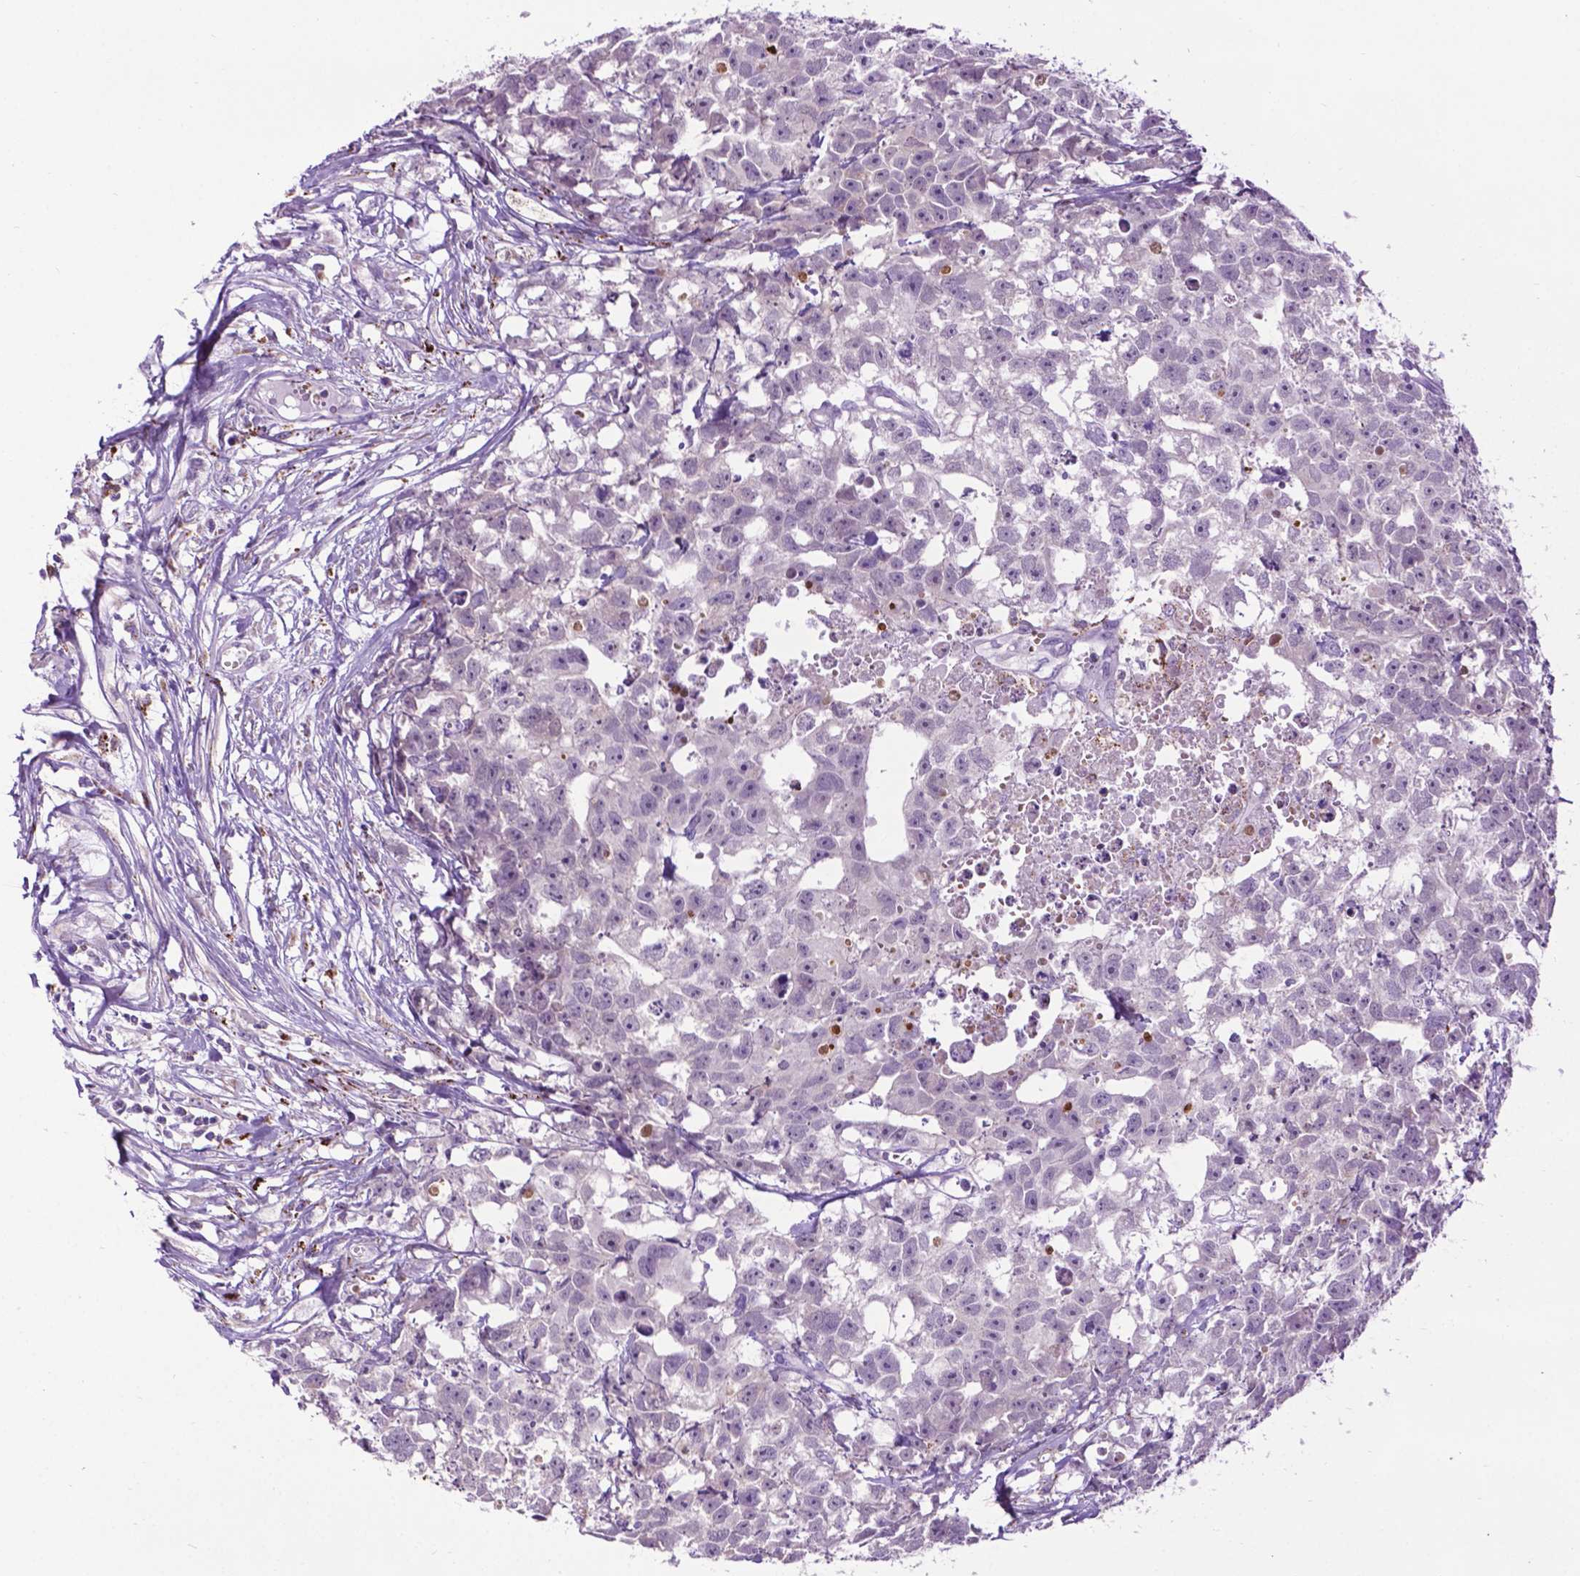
{"staining": {"intensity": "negative", "quantity": "none", "location": "none"}, "tissue": "testis cancer", "cell_type": "Tumor cells", "image_type": "cancer", "snomed": [{"axis": "morphology", "description": "Carcinoma, Embryonal, NOS"}, {"axis": "morphology", "description": "Teratoma, malignant, NOS"}, {"axis": "topography", "description": "Testis"}], "caption": "This is an immunohistochemistry (IHC) histopathology image of human testis cancer. There is no staining in tumor cells.", "gene": "TMEM132E", "patient": {"sex": "male", "age": 44}}